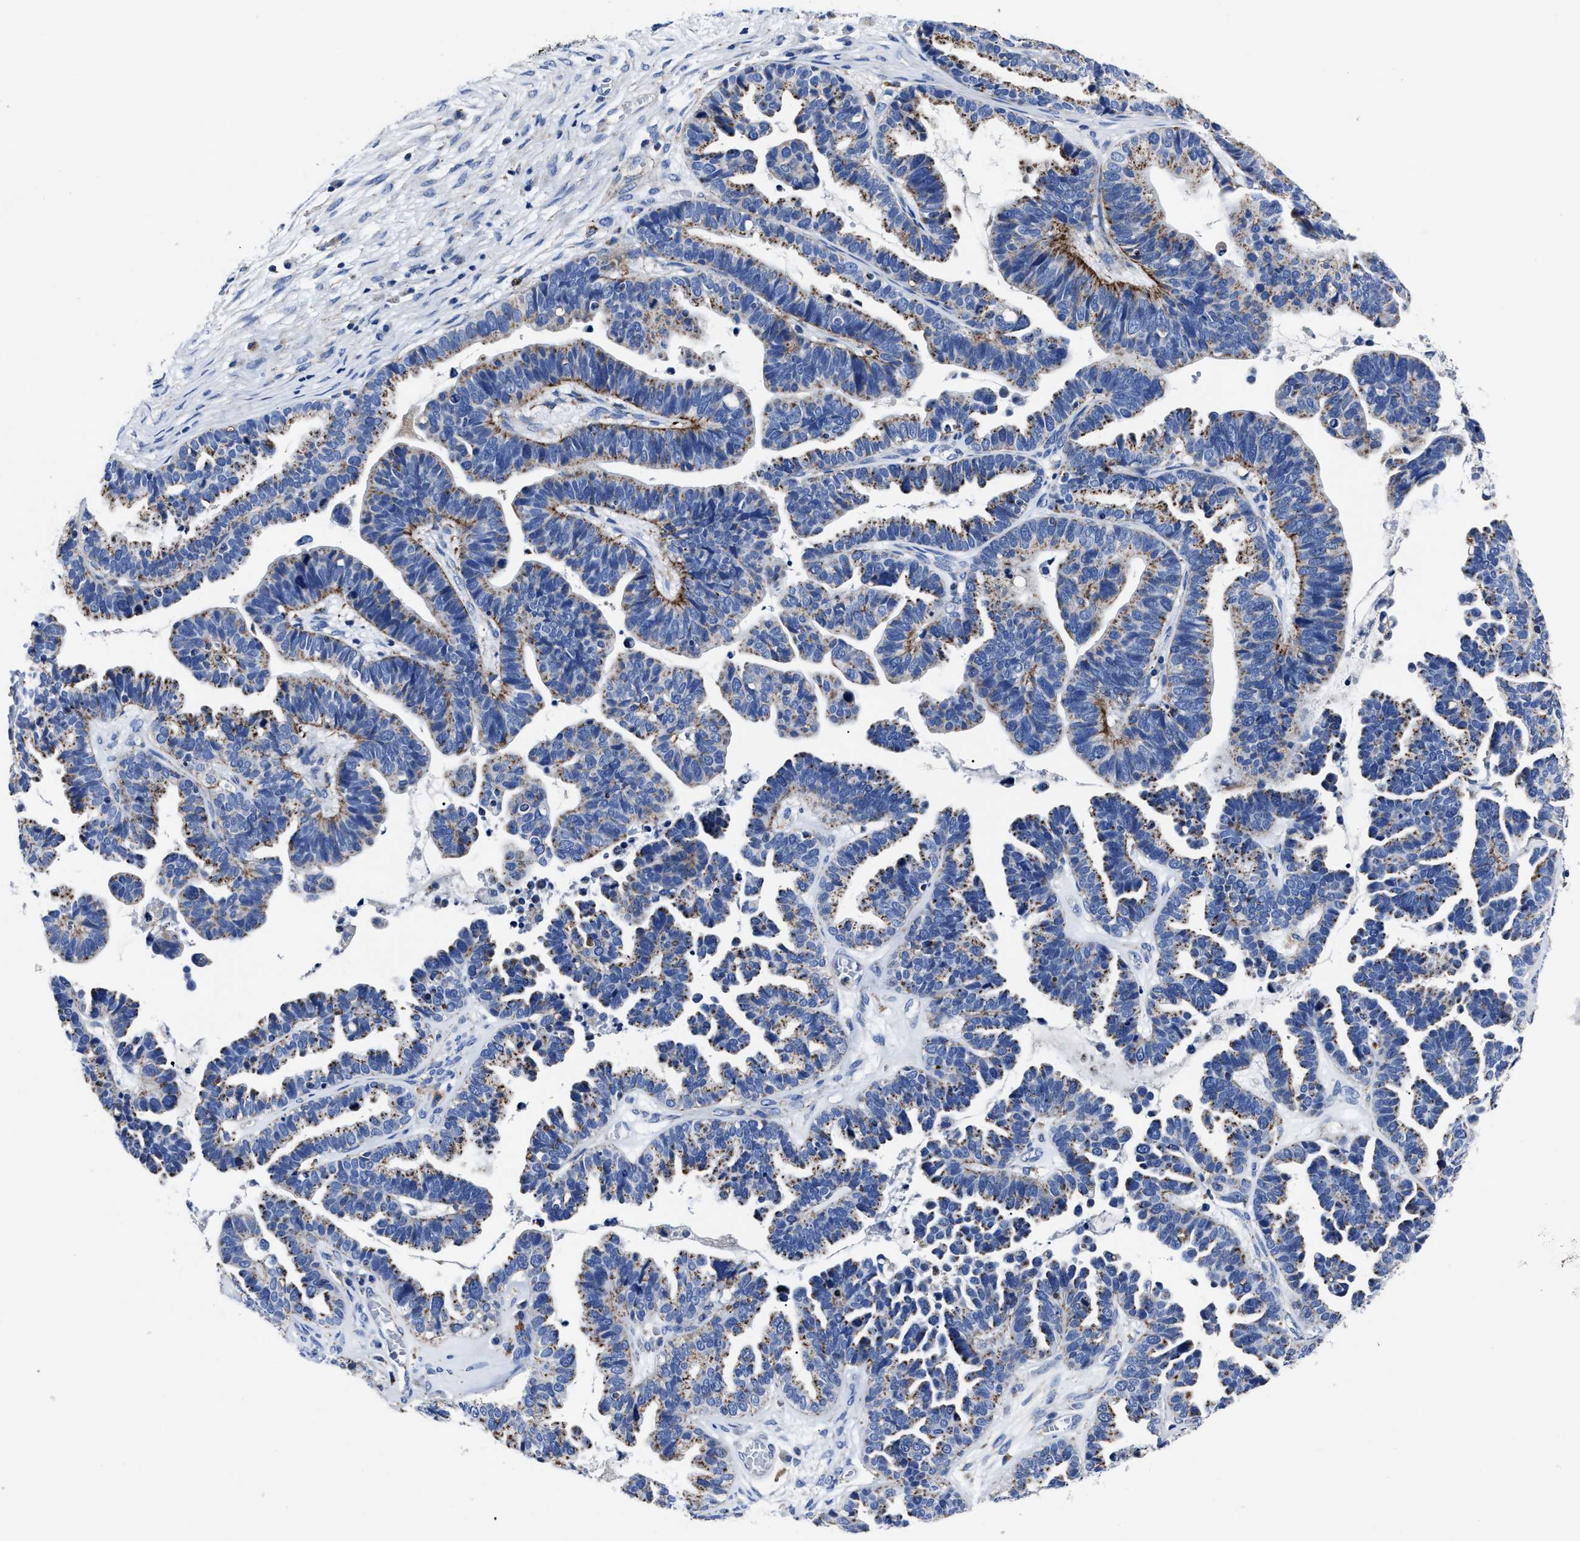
{"staining": {"intensity": "moderate", "quantity": ">75%", "location": "cytoplasmic/membranous"}, "tissue": "ovarian cancer", "cell_type": "Tumor cells", "image_type": "cancer", "snomed": [{"axis": "morphology", "description": "Cystadenocarcinoma, serous, NOS"}, {"axis": "topography", "description": "Ovary"}], "caption": "High-magnification brightfield microscopy of ovarian serous cystadenocarcinoma stained with DAB (3,3'-diaminobenzidine) (brown) and counterstained with hematoxylin (blue). tumor cells exhibit moderate cytoplasmic/membranous expression is present in approximately>75% of cells. The staining is performed using DAB brown chromogen to label protein expression. The nuclei are counter-stained blue using hematoxylin.", "gene": "LAMTOR4", "patient": {"sex": "female", "age": 56}}